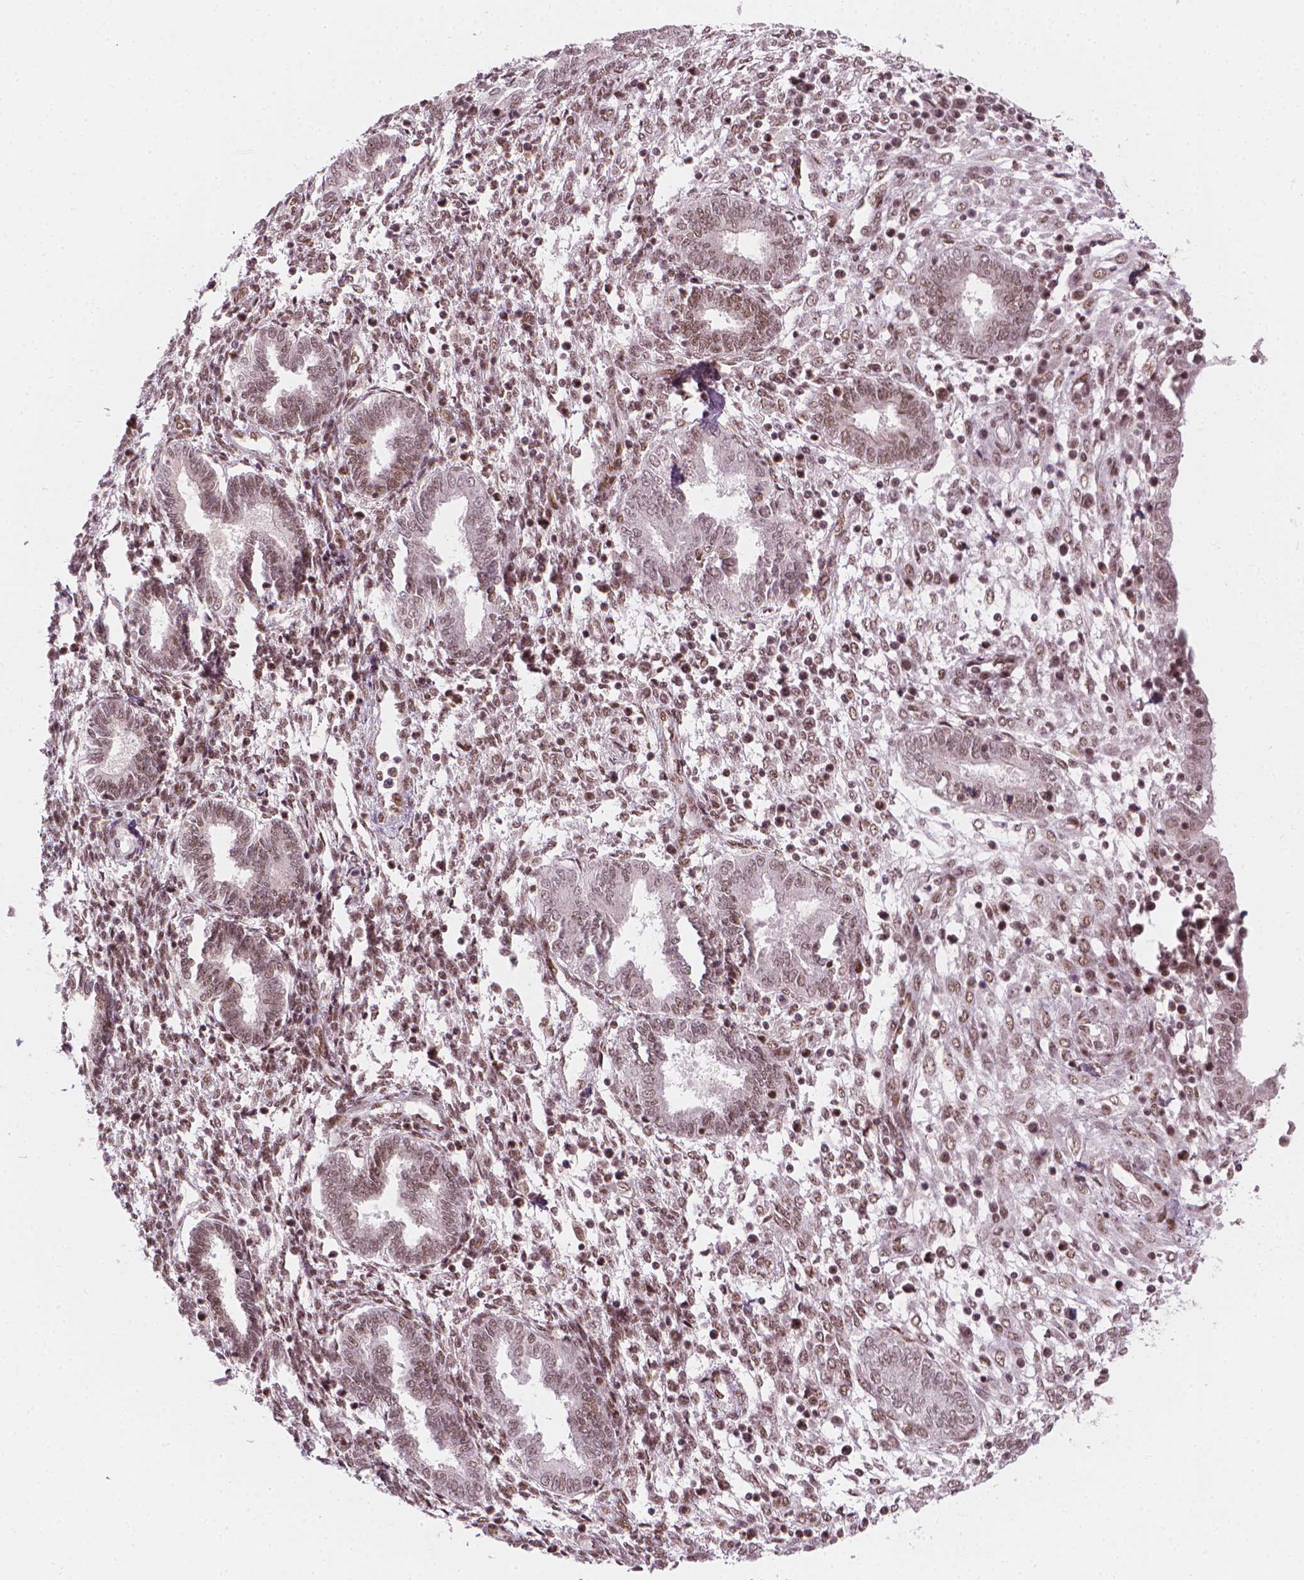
{"staining": {"intensity": "moderate", "quantity": ">75%", "location": "nuclear"}, "tissue": "endometrium", "cell_type": "Cells in endometrial stroma", "image_type": "normal", "snomed": [{"axis": "morphology", "description": "Normal tissue, NOS"}, {"axis": "topography", "description": "Endometrium"}], "caption": "Endometrium stained for a protein exhibits moderate nuclear positivity in cells in endometrial stroma. (DAB (3,3'-diaminobenzidine) IHC, brown staining for protein, blue staining for nuclei).", "gene": "ELF2", "patient": {"sex": "female", "age": 42}}